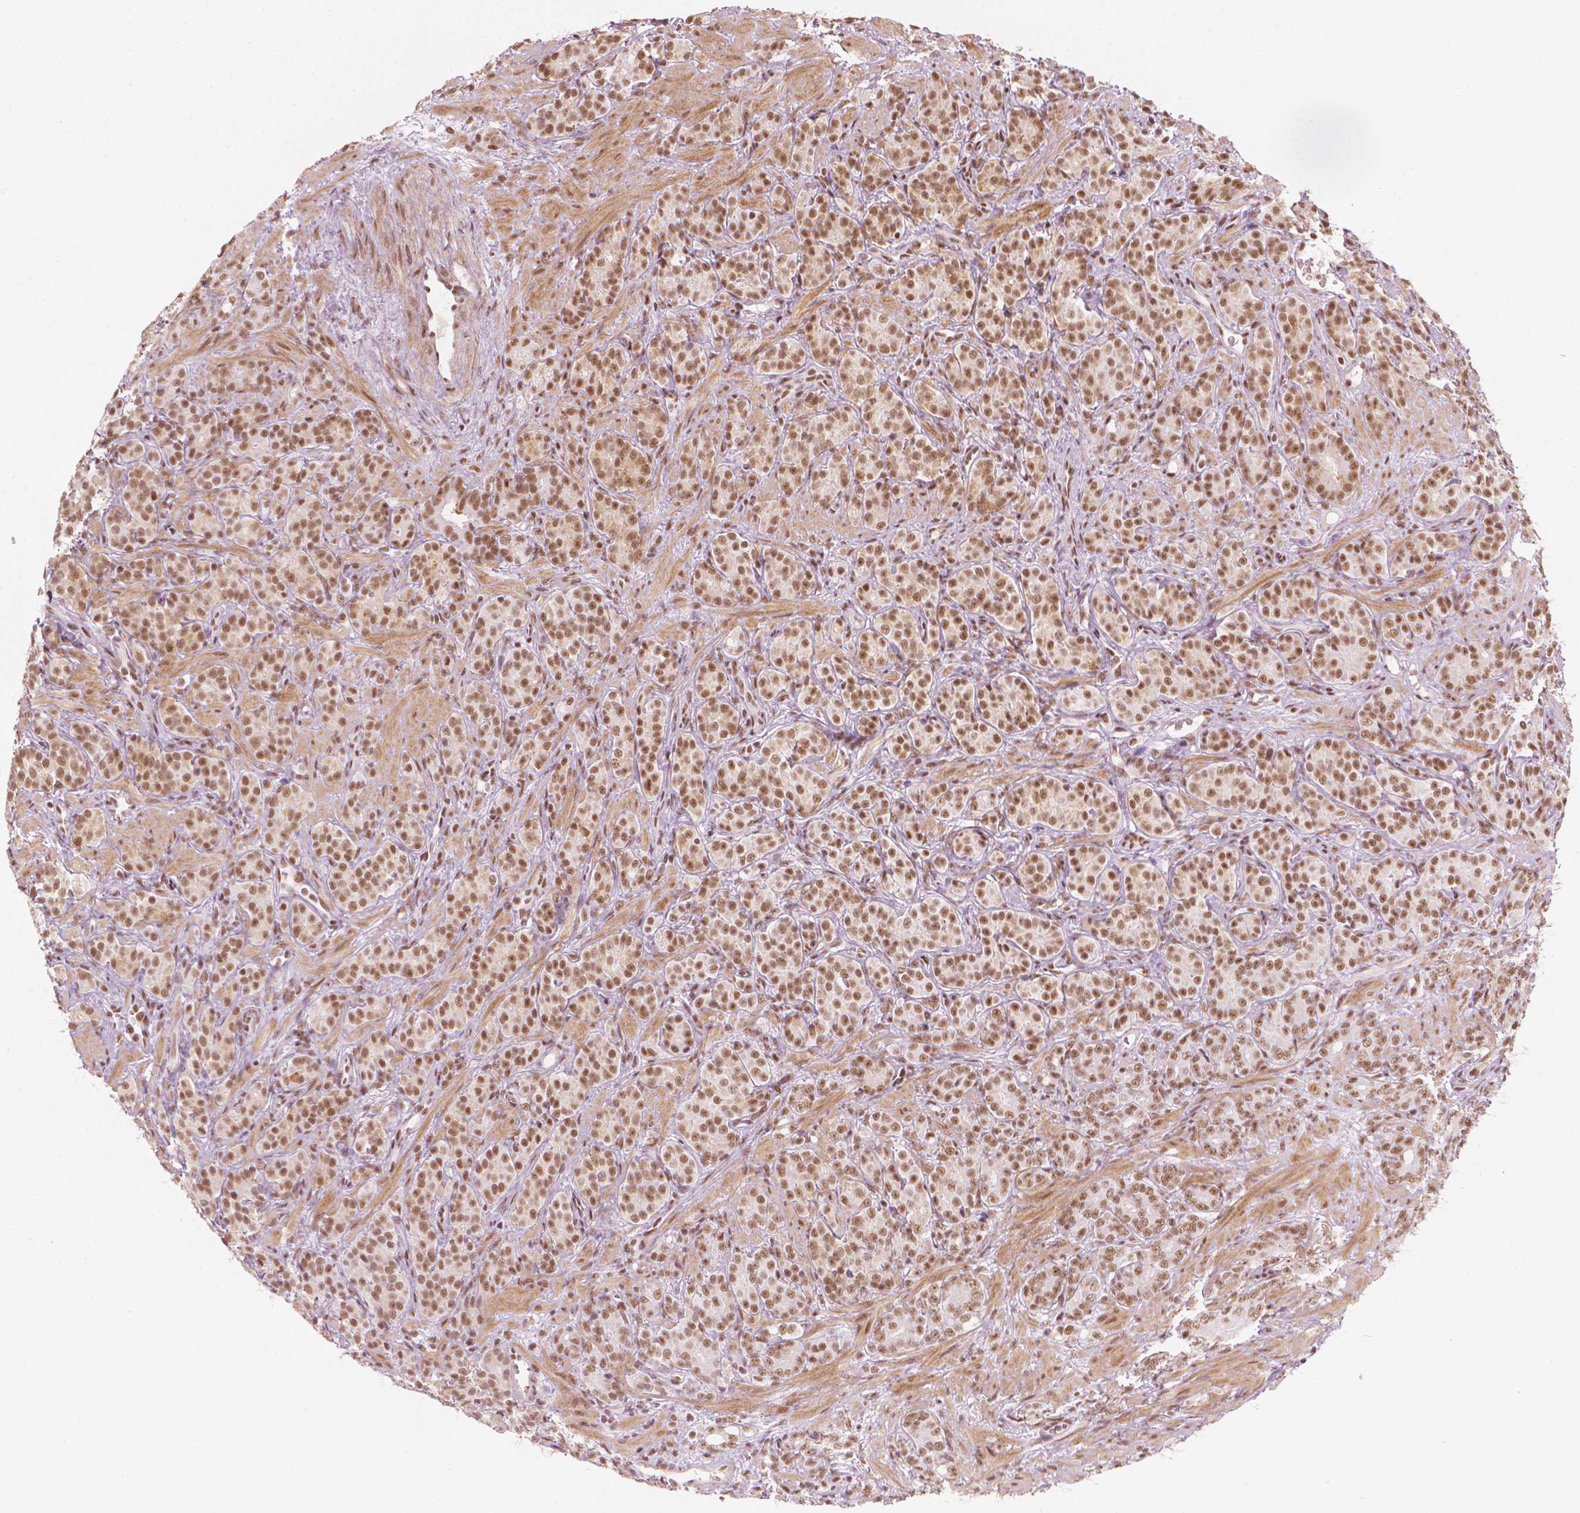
{"staining": {"intensity": "moderate", "quantity": ">75%", "location": "nuclear"}, "tissue": "prostate cancer", "cell_type": "Tumor cells", "image_type": "cancer", "snomed": [{"axis": "morphology", "description": "Adenocarcinoma, High grade"}, {"axis": "topography", "description": "Prostate"}], "caption": "Protein expression analysis of prostate cancer (high-grade adenocarcinoma) displays moderate nuclear staining in approximately >75% of tumor cells.", "gene": "ELF2", "patient": {"sex": "male", "age": 84}}